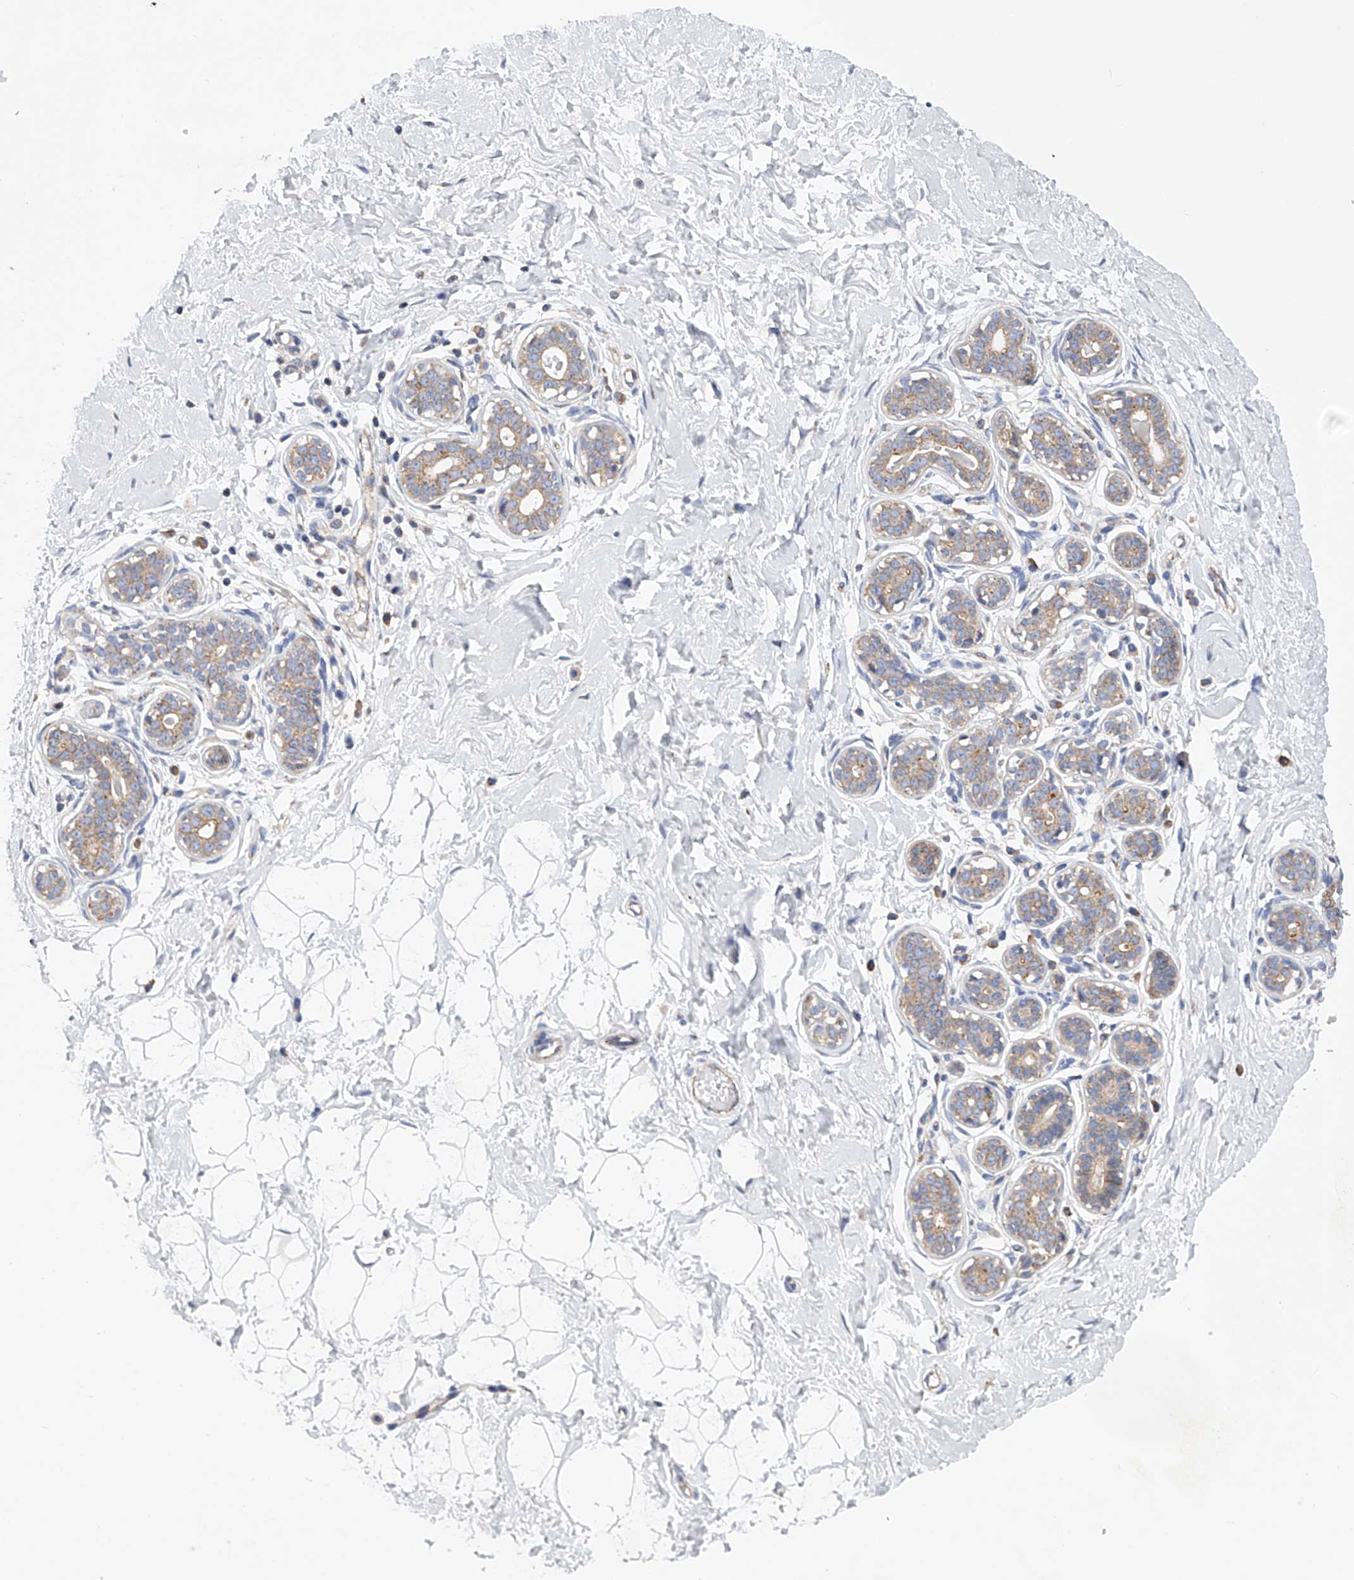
{"staining": {"intensity": "negative", "quantity": "none", "location": "none"}, "tissue": "breast", "cell_type": "Adipocytes", "image_type": "normal", "snomed": [{"axis": "morphology", "description": "Normal tissue, NOS"}, {"axis": "morphology", "description": "Adenoma, NOS"}, {"axis": "topography", "description": "Breast"}], "caption": "IHC of unremarkable human breast reveals no staining in adipocytes.", "gene": "MLYCD", "patient": {"sex": "female", "age": 23}}